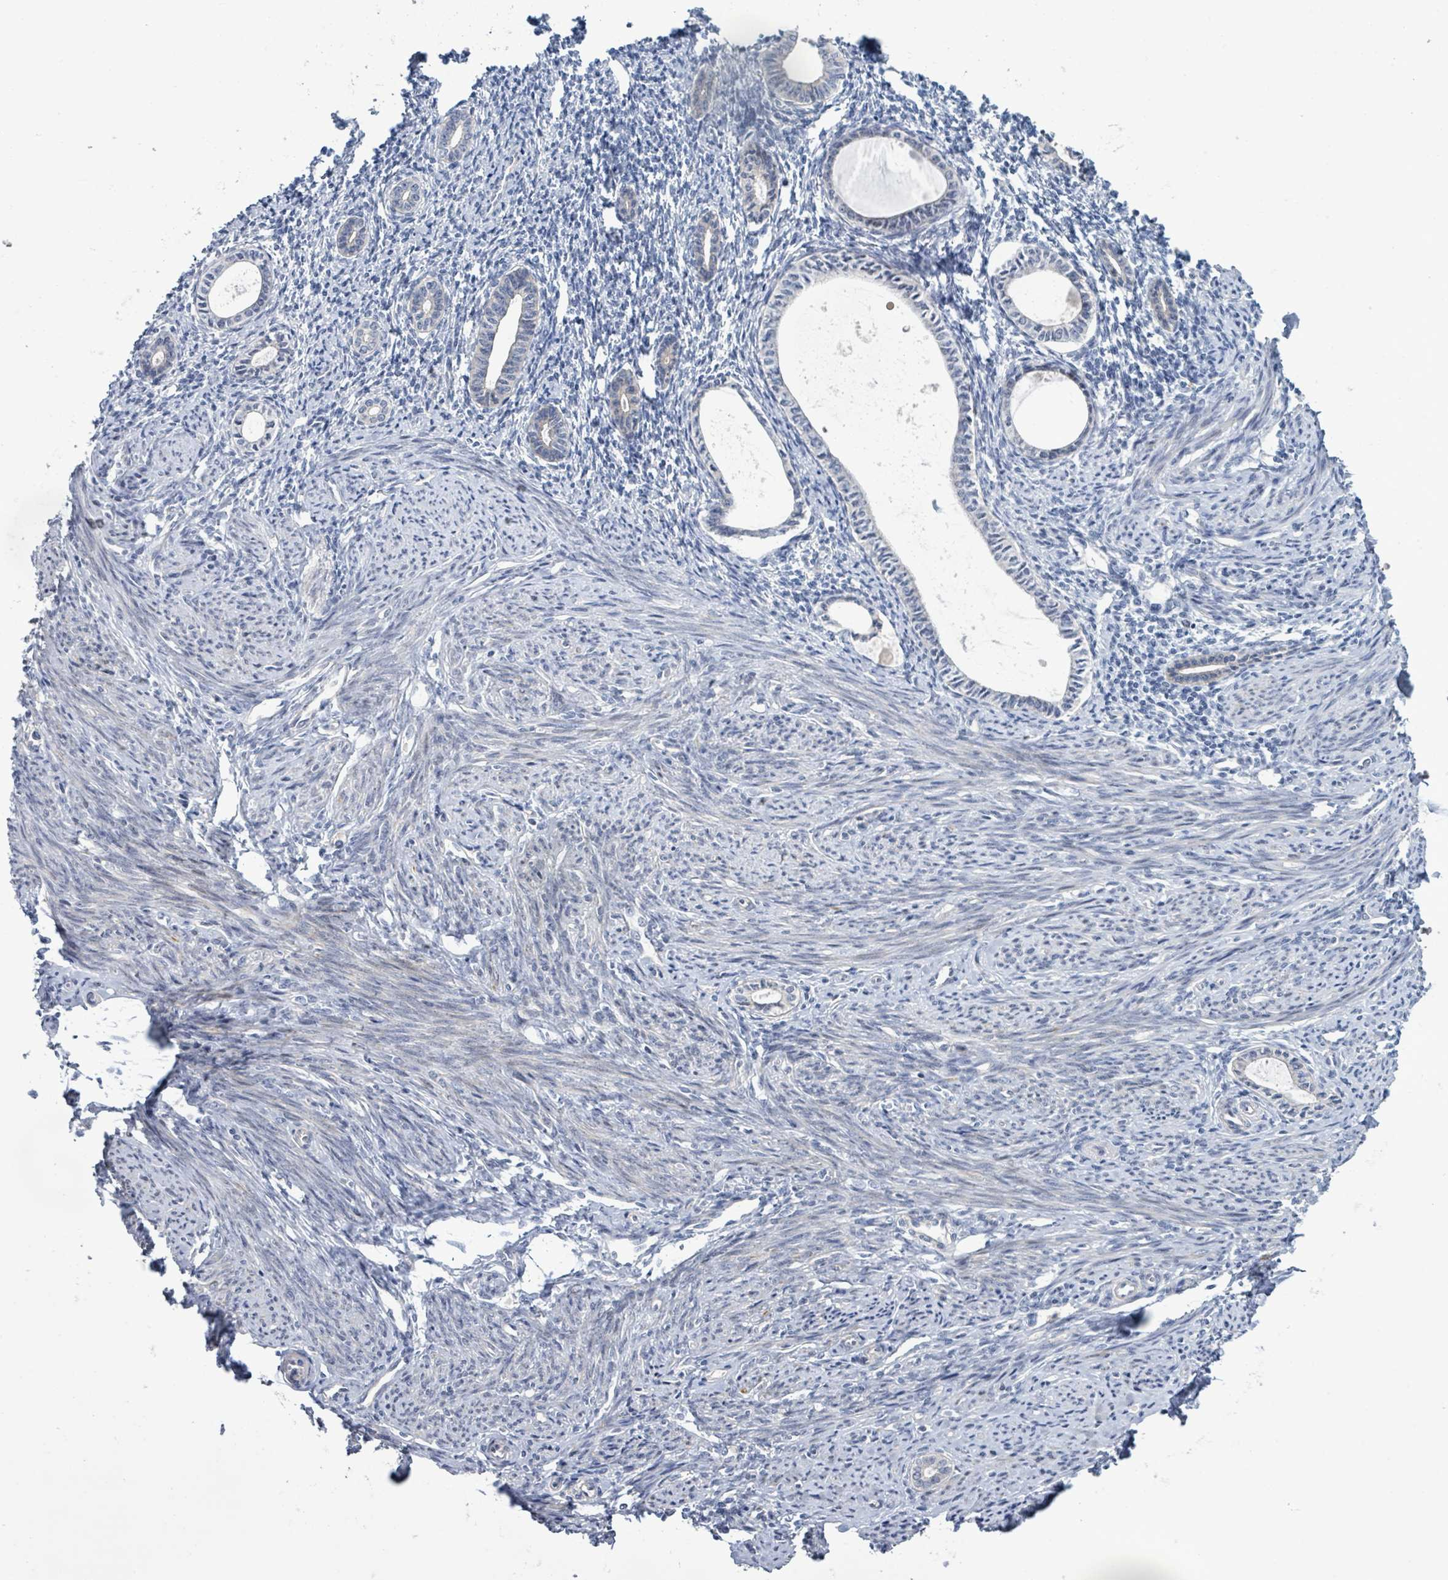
{"staining": {"intensity": "negative", "quantity": "none", "location": "none"}, "tissue": "endometrium", "cell_type": "Cells in endometrial stroma", "image_type": "normal", "snomed": [{"axis": "morphology", "description": "Normal tissue, NOS"}, {"axis": "topography", "description": "Endometrium"}], "caption": "There is no significant expression in cells in endometrial stroma of endometrium. (DAB (3,3'-diaminobenzidine) IHC visualized using brightfield microscopy, high magnification).", "gene": "SLIT3", "patient": {"sex": "female", "age": 63}}